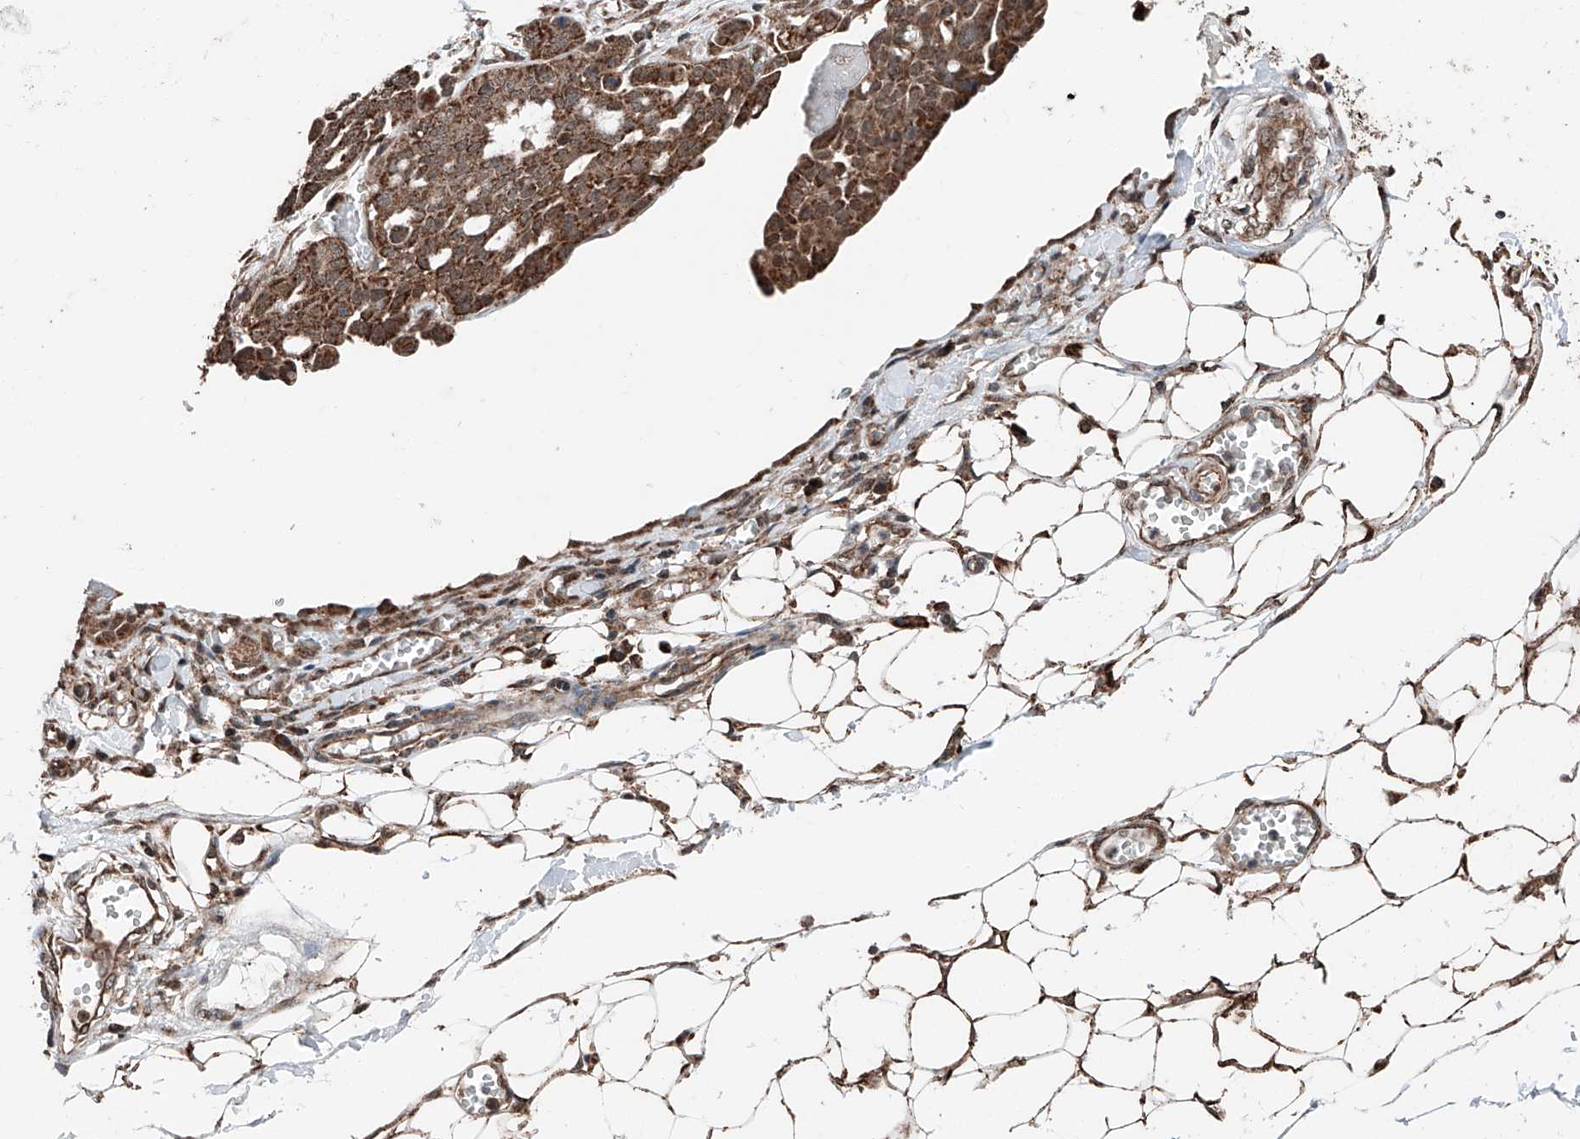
{"staining": {"intensity": "strong", "quantity": ">75%", "location": "cytoplasmic/membranous"}, "tissue": "ovarian cancer", "cell_type": "Tumor cells", "image_type": "cancer", "snomed": [{"axis": "morphology", "description": "Cystadenocarcinoma, serous, NOS"}, {"axis": "topography", "description": "Soft tissue"}, {"axis": "topography", "description": "Ovary"}], "caption": "Immunohistochemistry (IHC) of human ovarian serous cystadenocarcinoma demonstrates high levels of strong cytoplasmic/membranous staining in about >75% of tumor cells.", "gene": "ZNF445", "patient": {"sex": "female", "age": 57}}